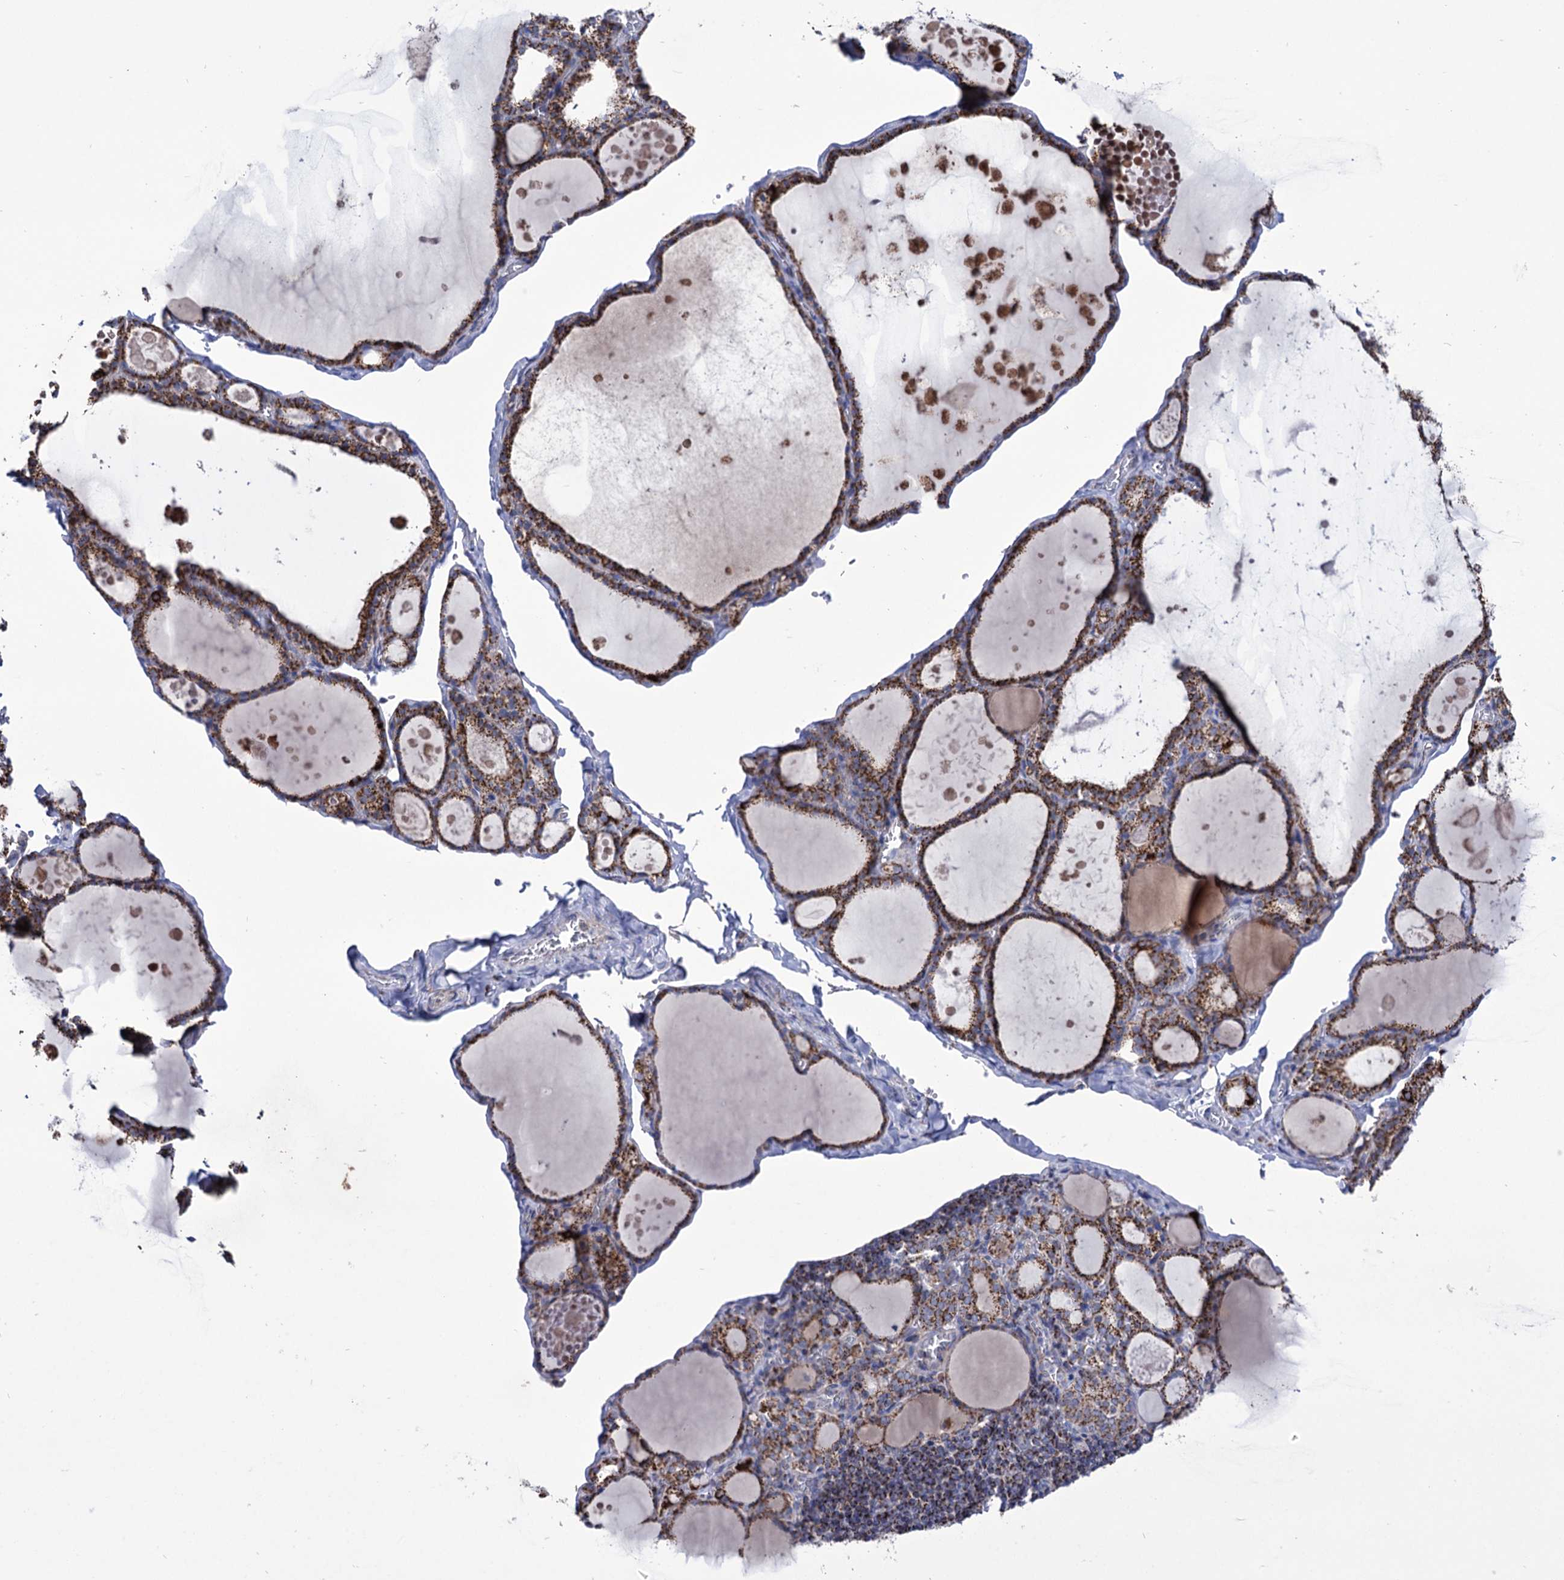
{"staining": {"intensity": "strong", "quantity": ">75%", "location": "cytoplasmic/membranous"}, "tissue": "thyroid gland", "cell_type": "Glandular cells", "image_type": "normal", "snomed": [{"axis": "morphology", "description": "Normal tissue, NOS"}, {"axis": "topography", "description": "Thyroid gland"}], "caption": "There is high levels of strong cytoplasmic/membranous expression in glandular cells of normal thyroid gland, as demonstrated by immunohistochemical staining (brown color).", "gene": "ABHD10", "patient": {"sex": "male", "age": 56}}